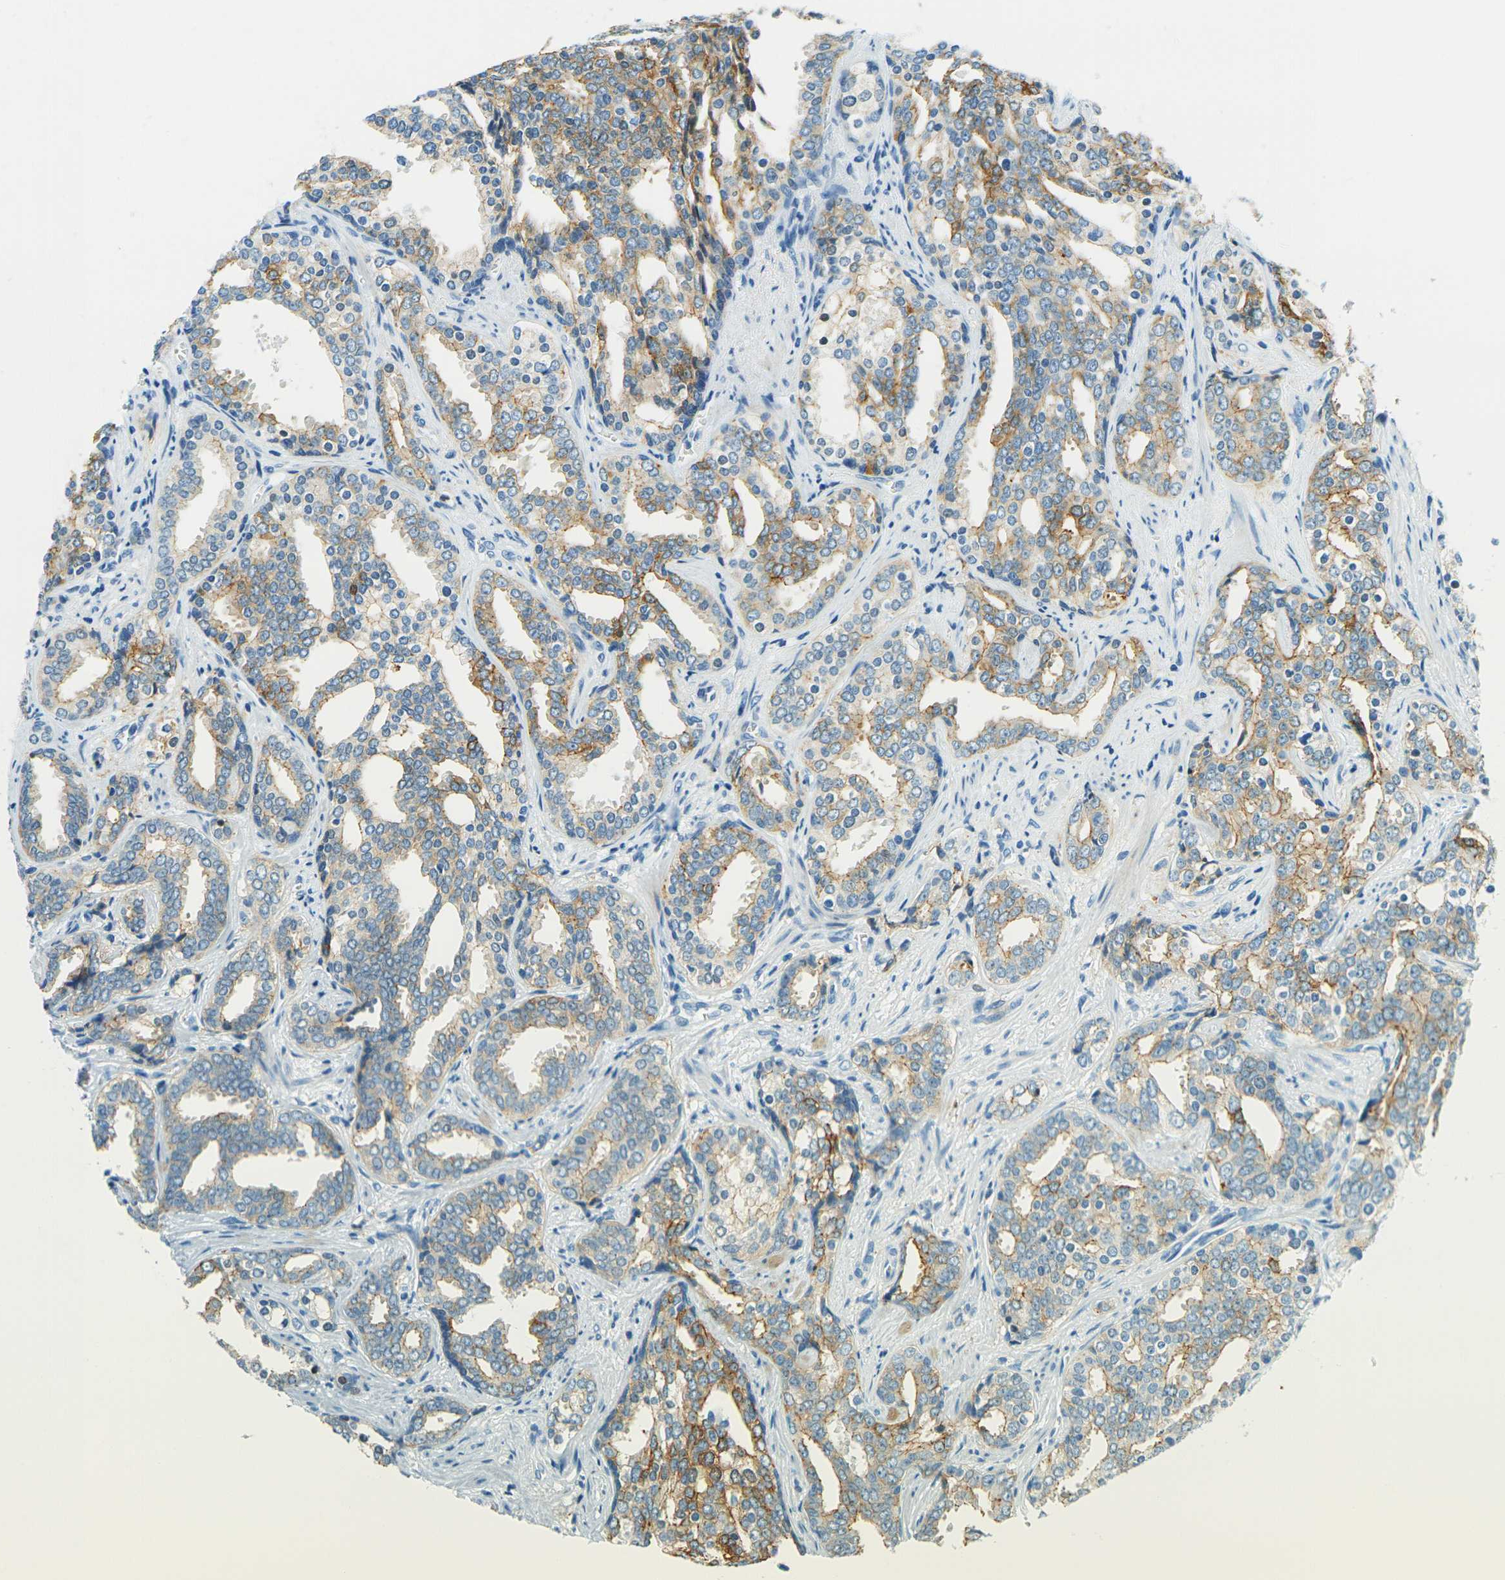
{"staining": {"intensity": "moderate", "quantity": ">75%", "location": "cytoplasmic/membranous"}, "tissue": "prostate cancer", "cell_type": "Tumor cells", "image_type": "cancer", "snomed": [{"axis": "morphology", "description": "Adenocarcinoma, High grade"}, {"axis": "topography", "description": "Prostate"}], "caption": "Human prostate cancer (adenocarcinoma (high-grade)) stained for a protein (brown) exhibits moderate cytoplasmic/membranous positive positivity in approximately >75% of tumor cells.", "gene": "OCLN", "patient": {"sex": "male", "age": 67}}